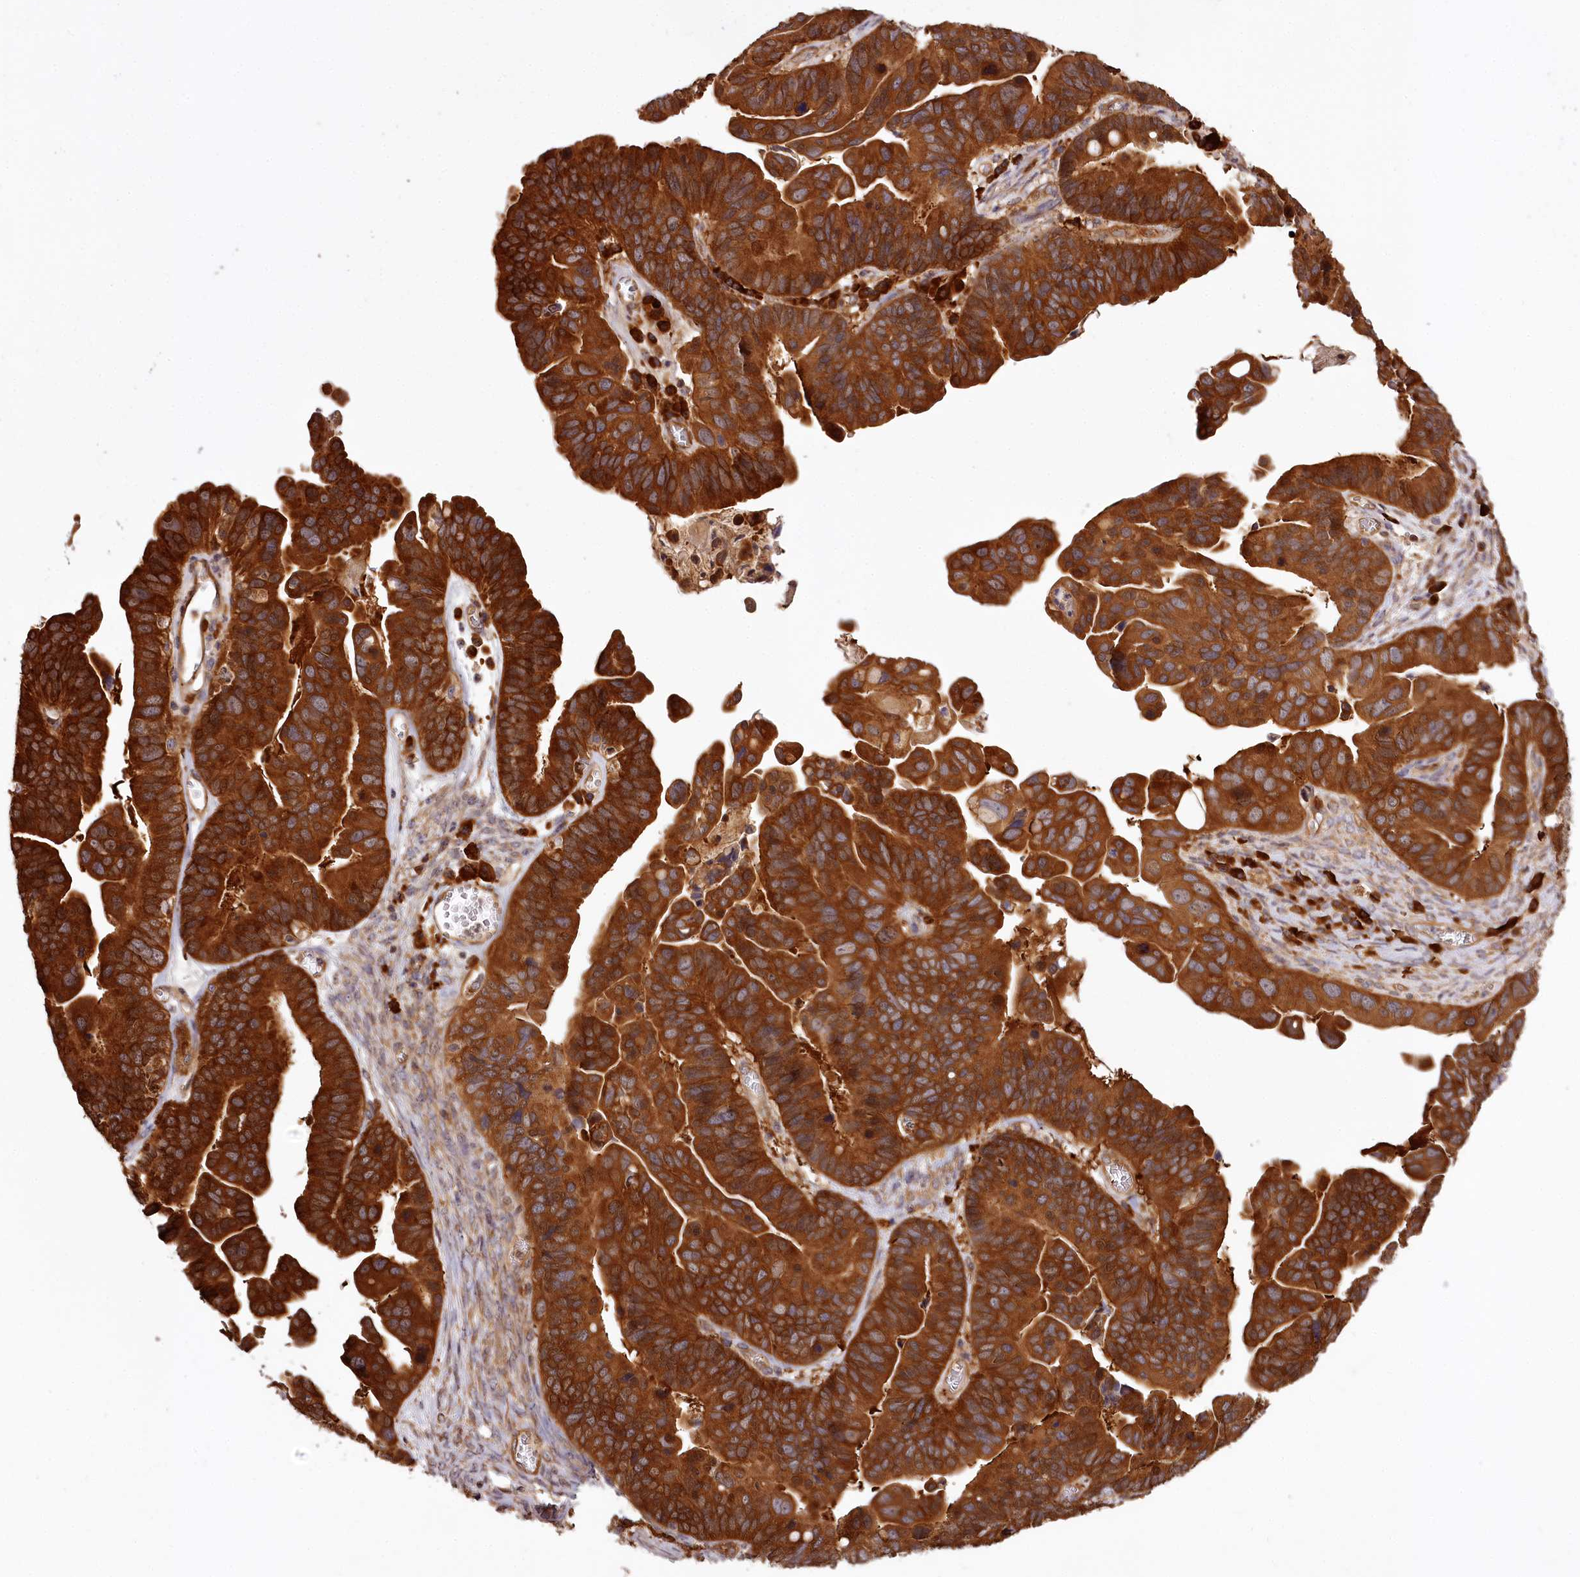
{"staining": {"intensity": "strong", "quantity": ">75%", "location": "cytoplasmic/membranous"}, "tissue": "ovarian cancer", "cell_type": "Tumor cells", "image_type": "cancer", "snomed": [{"axis": "morphology", "description": "Cystadenocarcinoma, serous, NOS"}, {"axis": "topography", "description": "Ovary"}], "caption": "A brown stain highlights strong cytoplasmic/membranous expression of a protein in serous cystadenocarcinoma (ovarian) tumor cells. The protein of interest is shown in brown color, while the nuclei are stained blue.", "gene": "TARS1", "patient": {"sex": "female", "age": 56}}